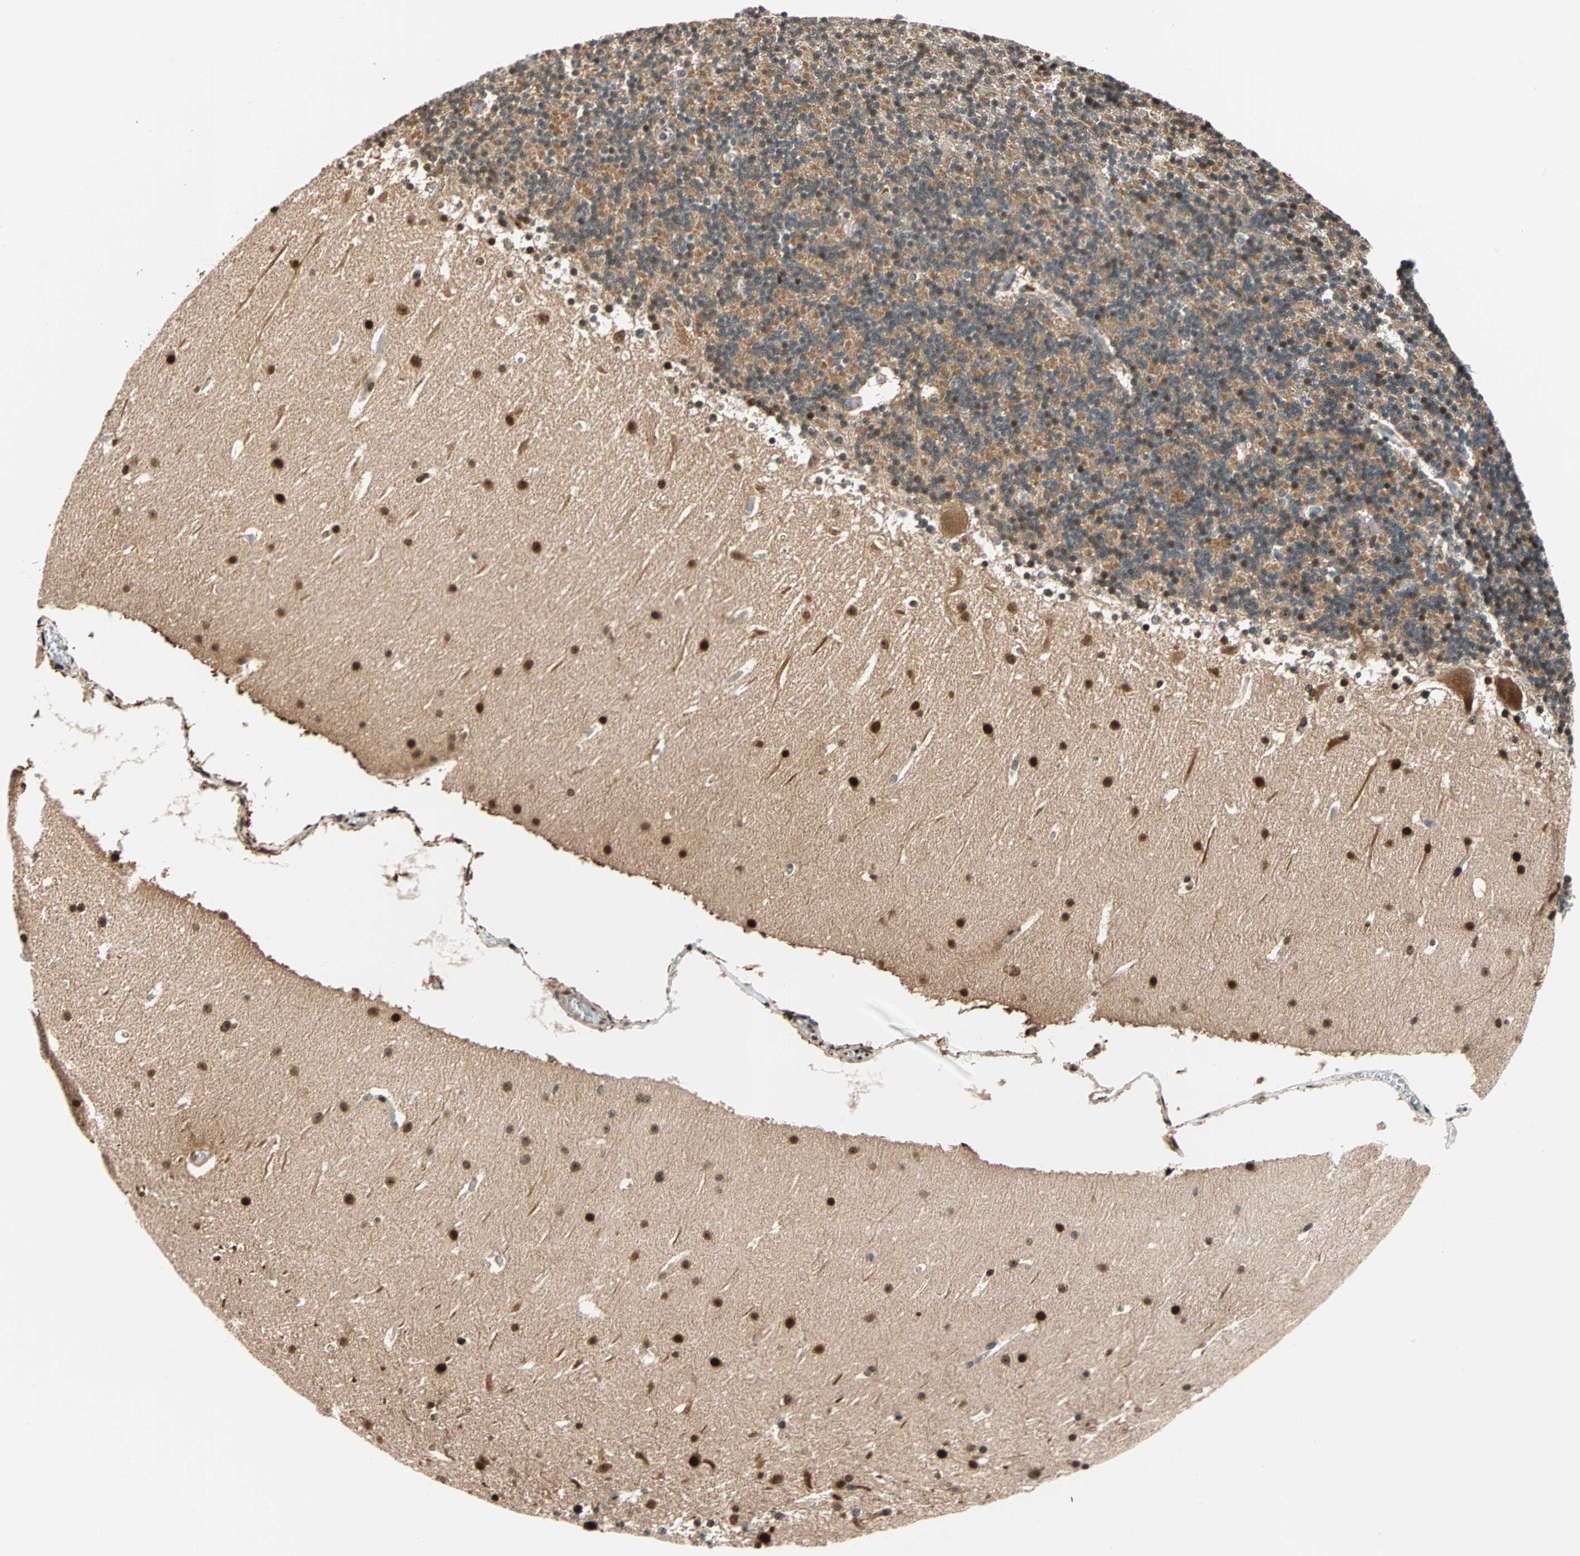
{"staining": {"intensity": "strong", "quantity": "<25%", "location": "nuclear"}, "tissue": "cerebellum", "cell_type": "Cells in granular layer", "image_type": "normal", "snomed": [{"axis": "morphology", "description": "Normal tissue, NOS"}, {"axis": "topography", "description": "Cerebellum"}], "caption": "Protein staining of benign cerebellum demonstrates strong nuclear expression in about <25% of cells in granular layer. (Brightfield microscopy of DAB IHC at high magnification).", "gene": "HECW1", "patient": {"sex": "male", "age": 45}}